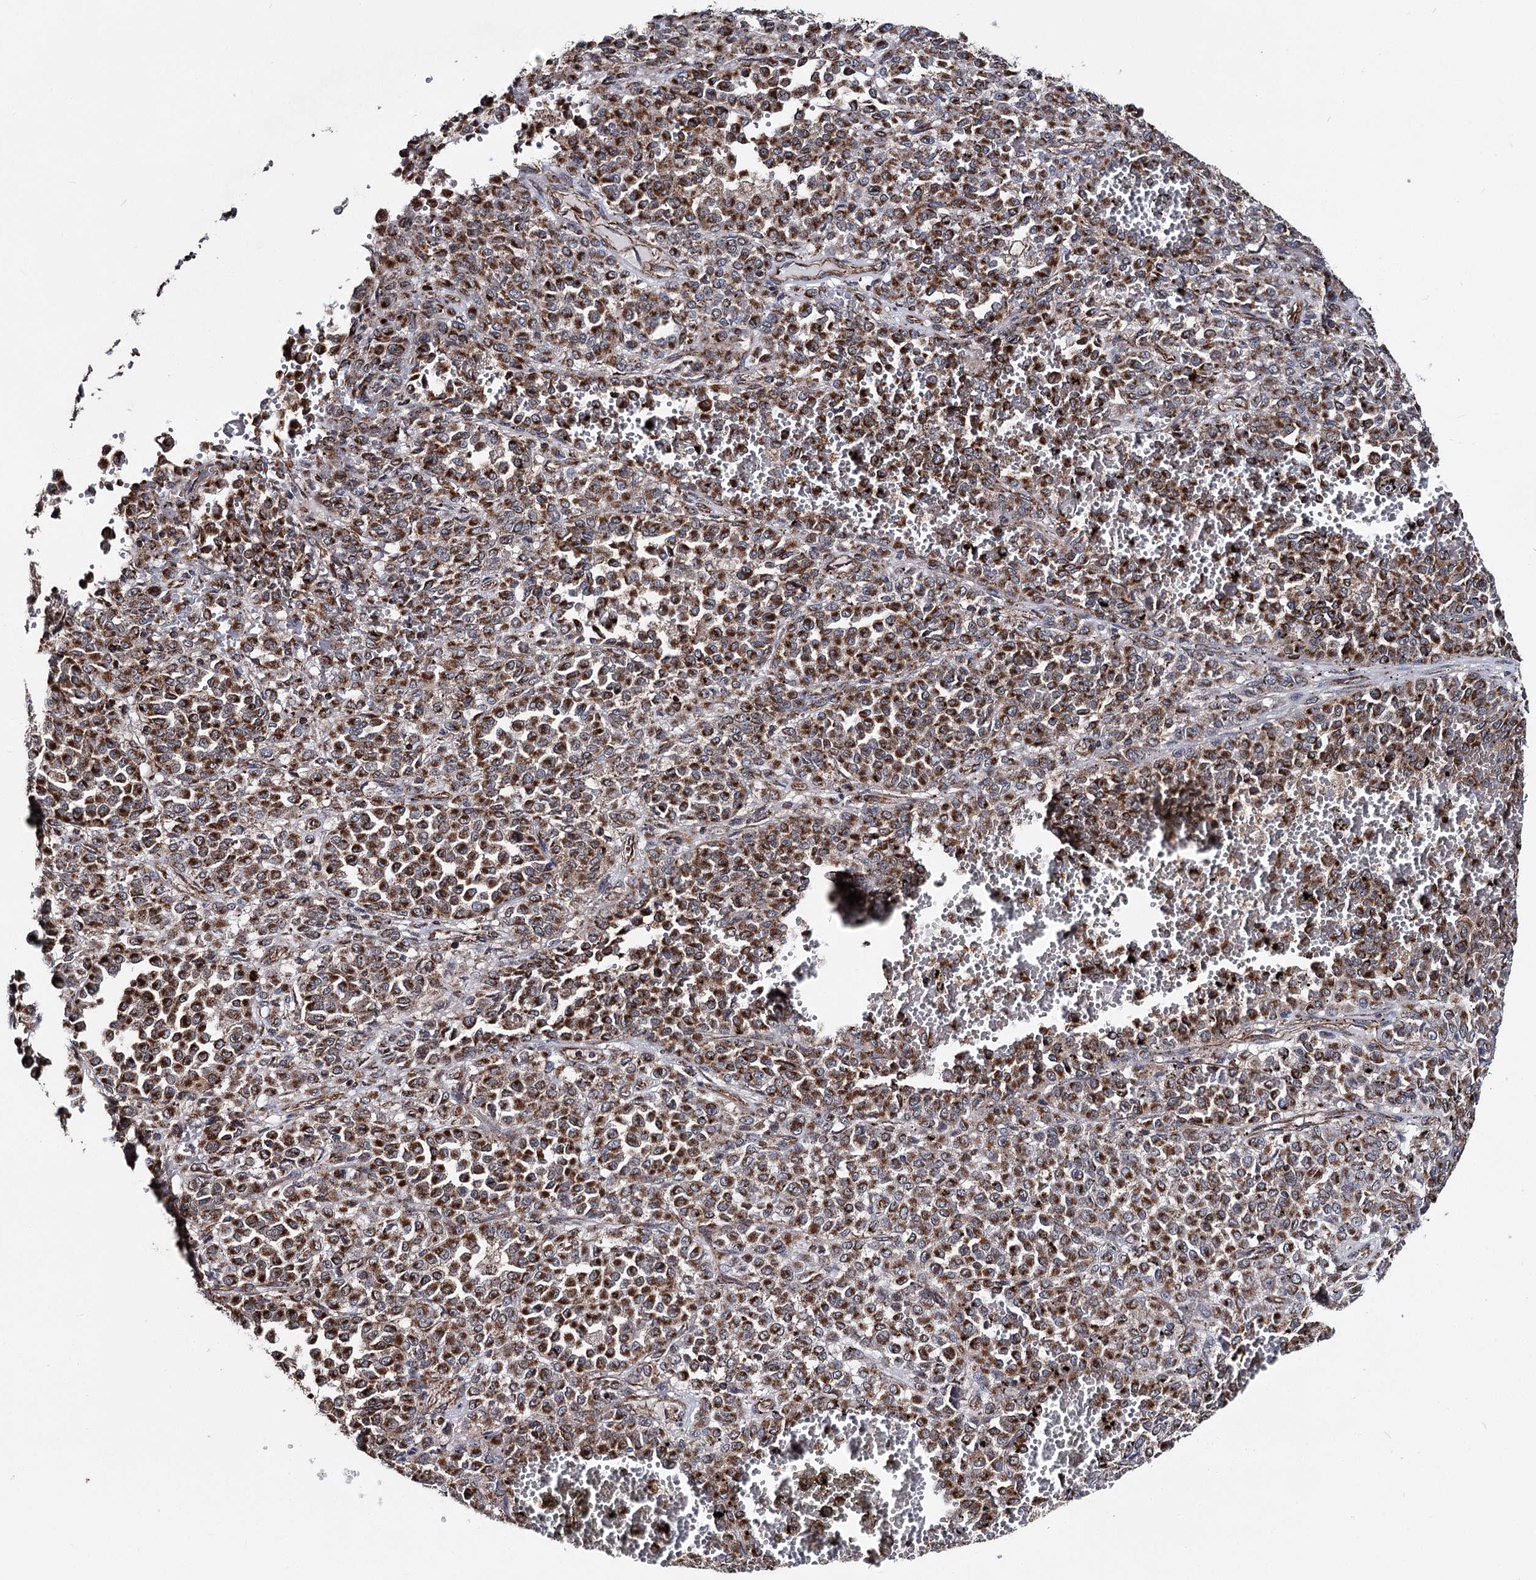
{"staining": {"intensity": "strong", "quantity": ">75%", "location": "cytoplasmic/membranous"}, "tissue": "melanoma", "cell_type": "Tumor cells", "image_type": "cancer", "snomed": [{"axis": "morphology", "description": "Malignant melanoma, Metastatic site"}, {"axis": "topography", "description": "Pancreas"}], "caption": "High-magnification brightfield microscopy of malignant melanoma (metastatic site) stained with DAB (brown) and counterstained with hematoxylin (blue). tumor cells exhibit strong cytoplasmic/membranous expression is seen in about>75% of cells. The protein of interest is stained brown, and the nuclei are stained in blue (DAB IHC with brightfield microscopy, high magnification).", "gene": "FGFR1OP2", "patient": {"sex": "female", "age": 30}}